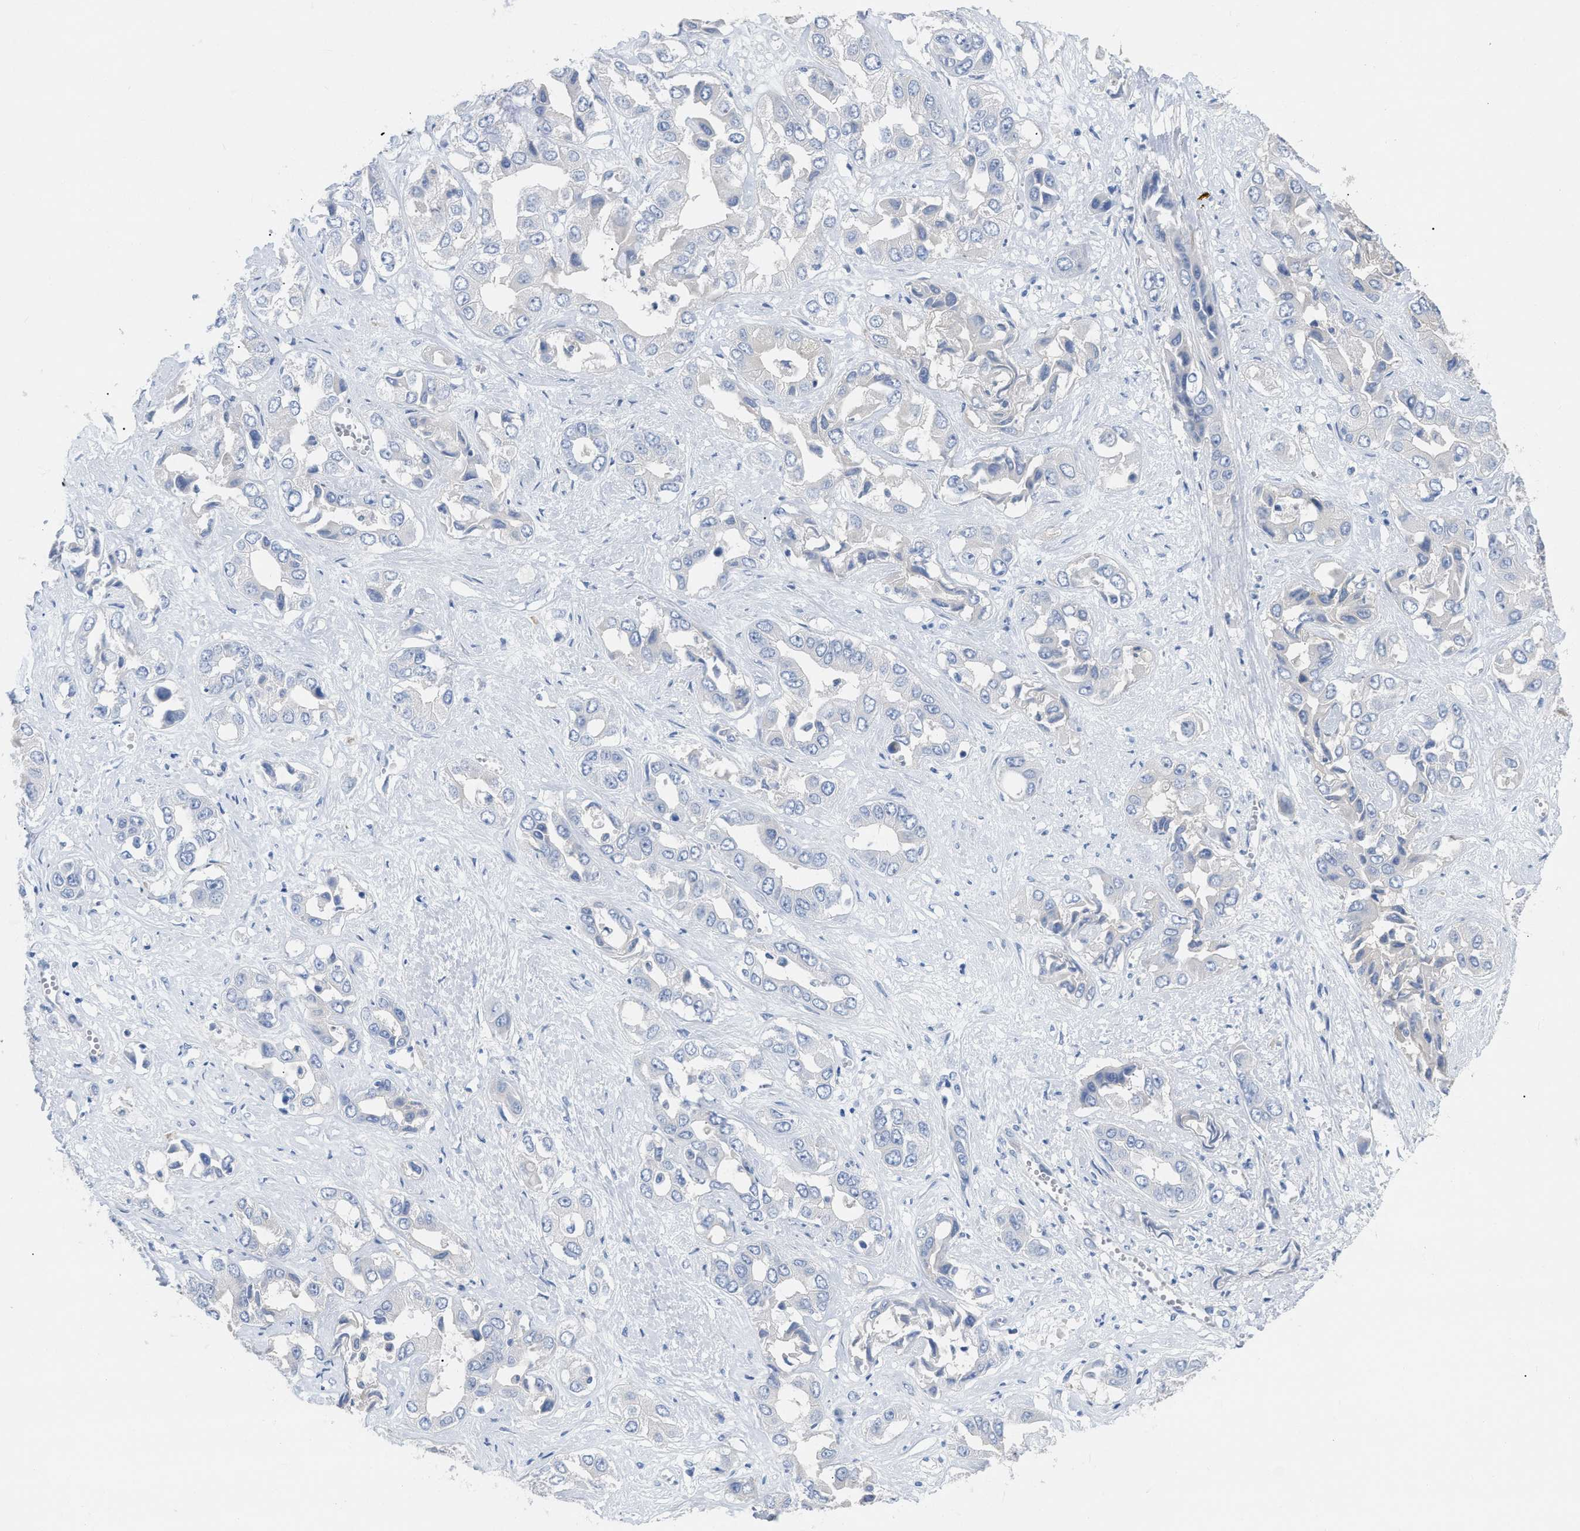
{"staining": {"intensity": "negative", "quantity": "none", "location": "none"}, "tissue": "liver cancer", "cell_type": "Tumor cells", "image_type": "cancer", "snomed": [{"axis": "morphology", "description": "Cholangiocarcinoma"}, {"axis": "topography", "description": "Liver"}], "caption": "This is an immunohistochemistry image of human liver cholangiocarcinoma. There is no positivity in tumor cells.", "gene": "DHX58", "patient": {"sex": "female", "age": 52}}